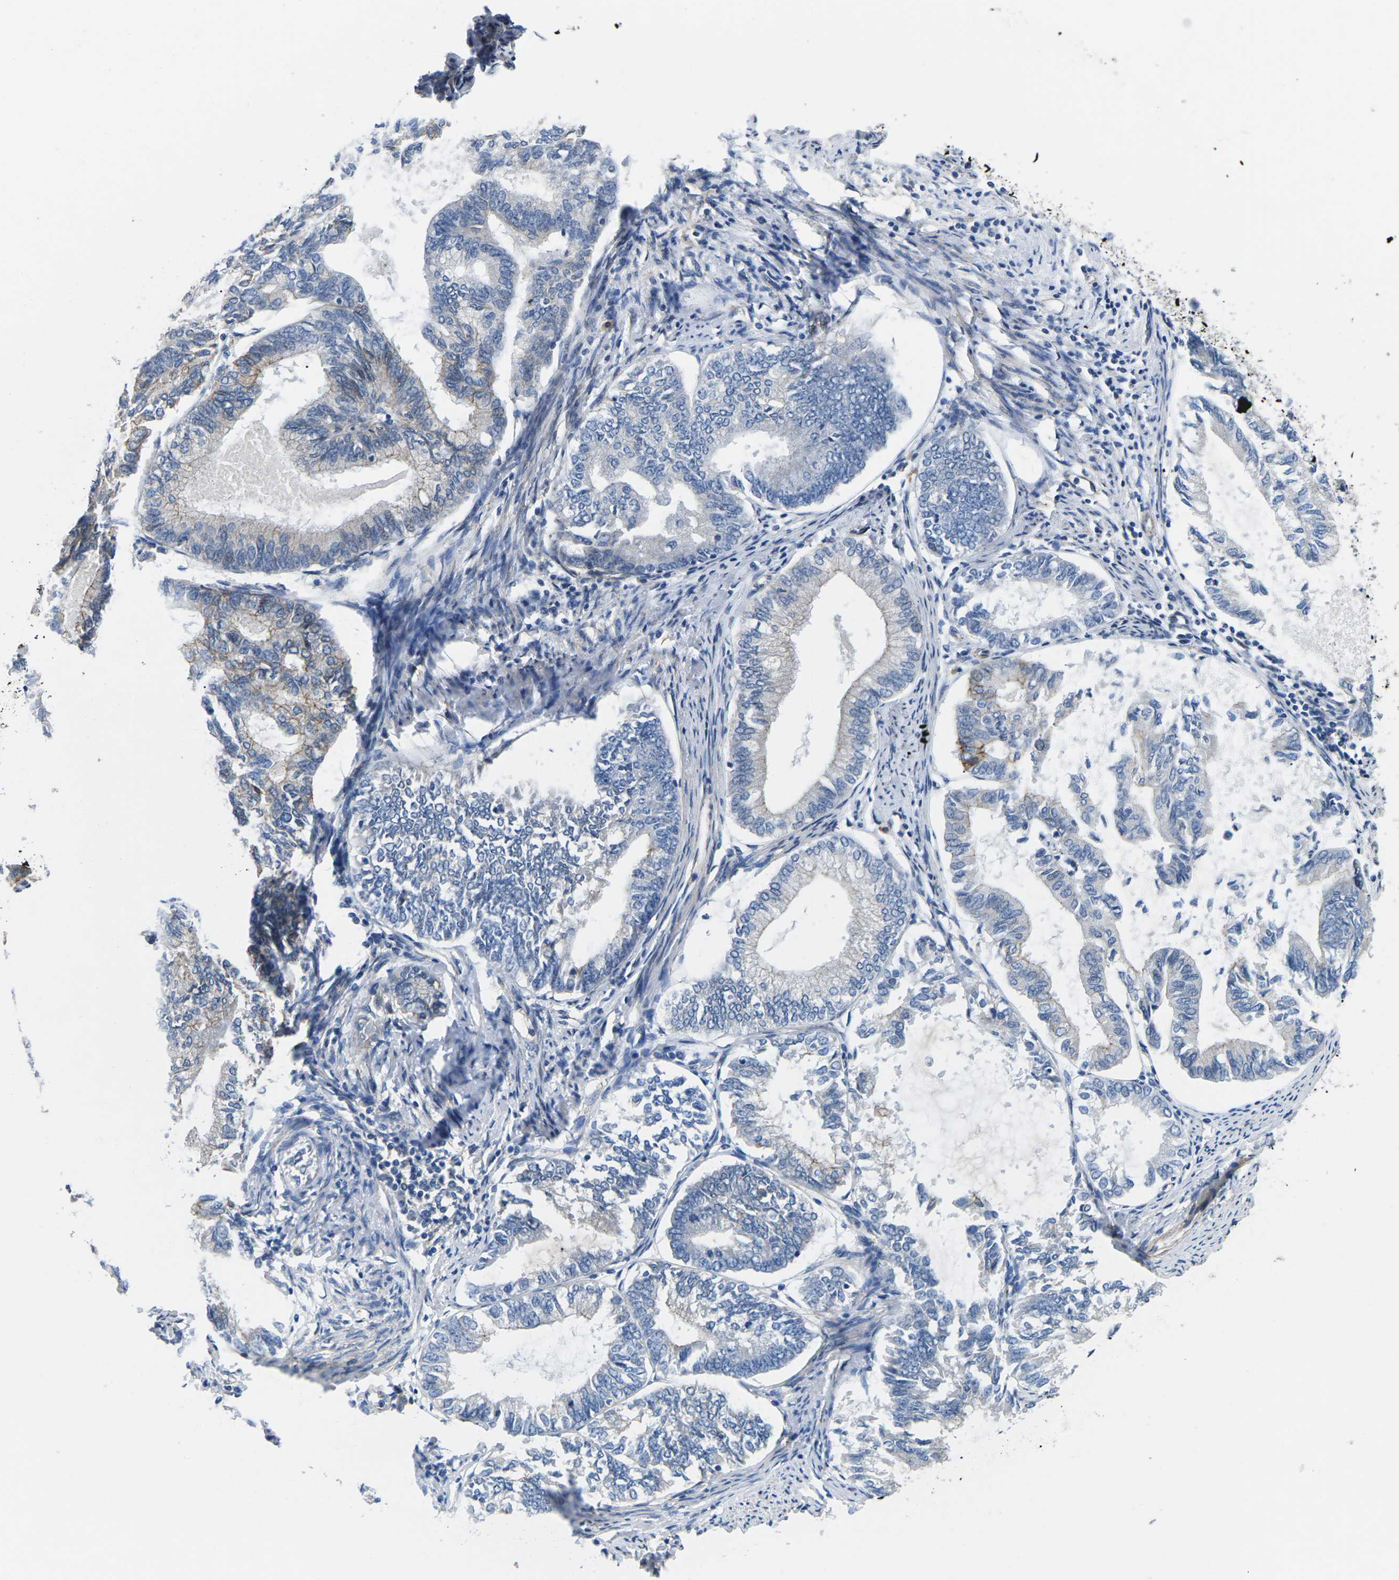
{"staining": {"intensity": "negative", "quantity": "none", "location": "none"}, "tissue": "endometrial cancer", "cell_type": "Tumor cells", "image_type": "cancer", "snomed": [{"axis": "morphology", "description": "Adenocarcinoma, NOS"}, {"axis": "topography", "description": "Endometrium"}], "caption": "Endometrial cancer (adenocarcinoma) was stained to show a protein in brown. There is no significant staining in tumor cells.", "gene": "CTNND1", "patient": {"sex": "female", "age": 86}}